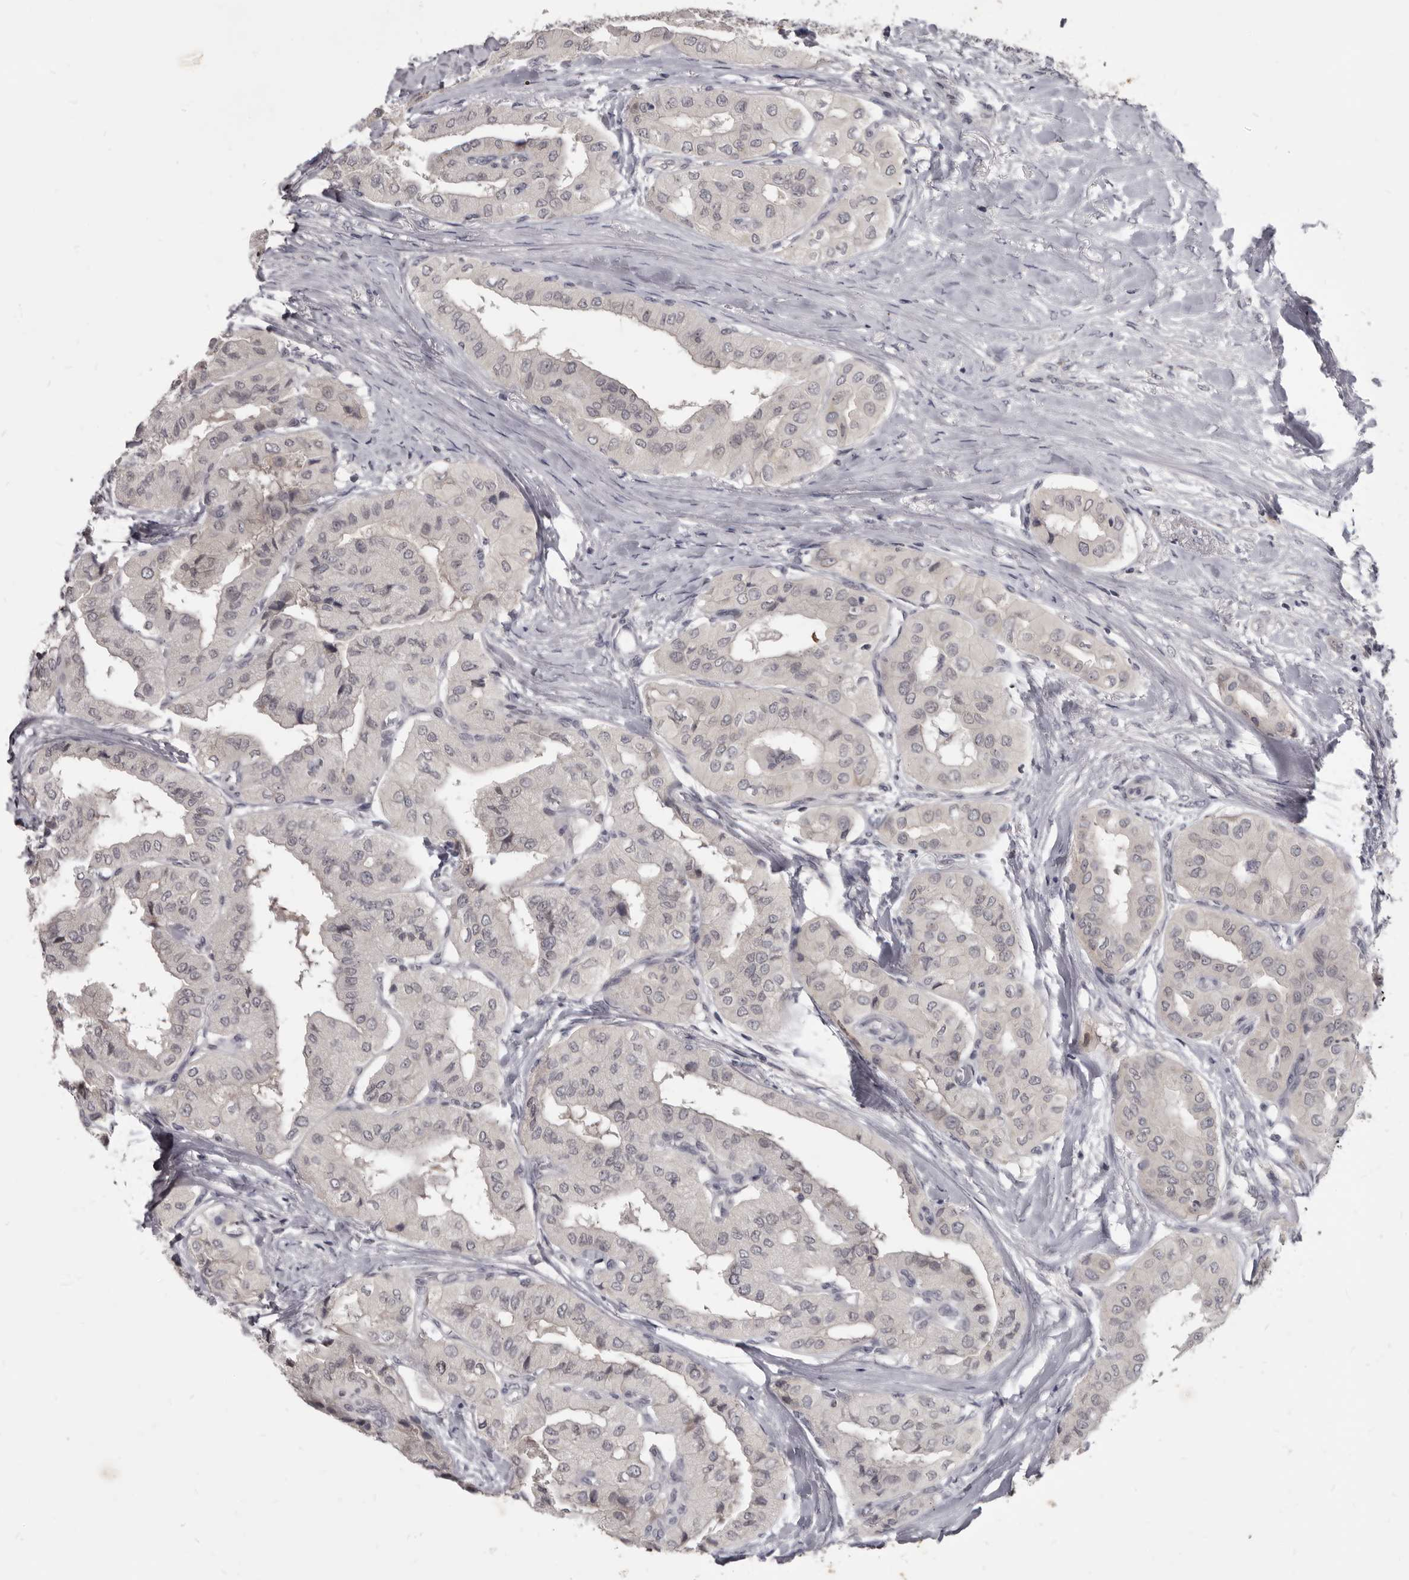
{"staining": {"intensity": "negative", "quantity": "none", "location": "none"}, "tissue": "thyroid cancer", "cell_type": "Tumor cells", "image_type": "cancer", "snomed": [{"axis": "morphology", "description": "Papillary adenocarcinoma, NOS"}, {"axis": "topography", "description": "Thyroid gland"}], "caption": "IHC of thyroid cancer (papillary adenocarcinoma) displays no staining in tumor cells.", "gene": "SULT1E1", "patient": {"sex": "female", "age": 59}}